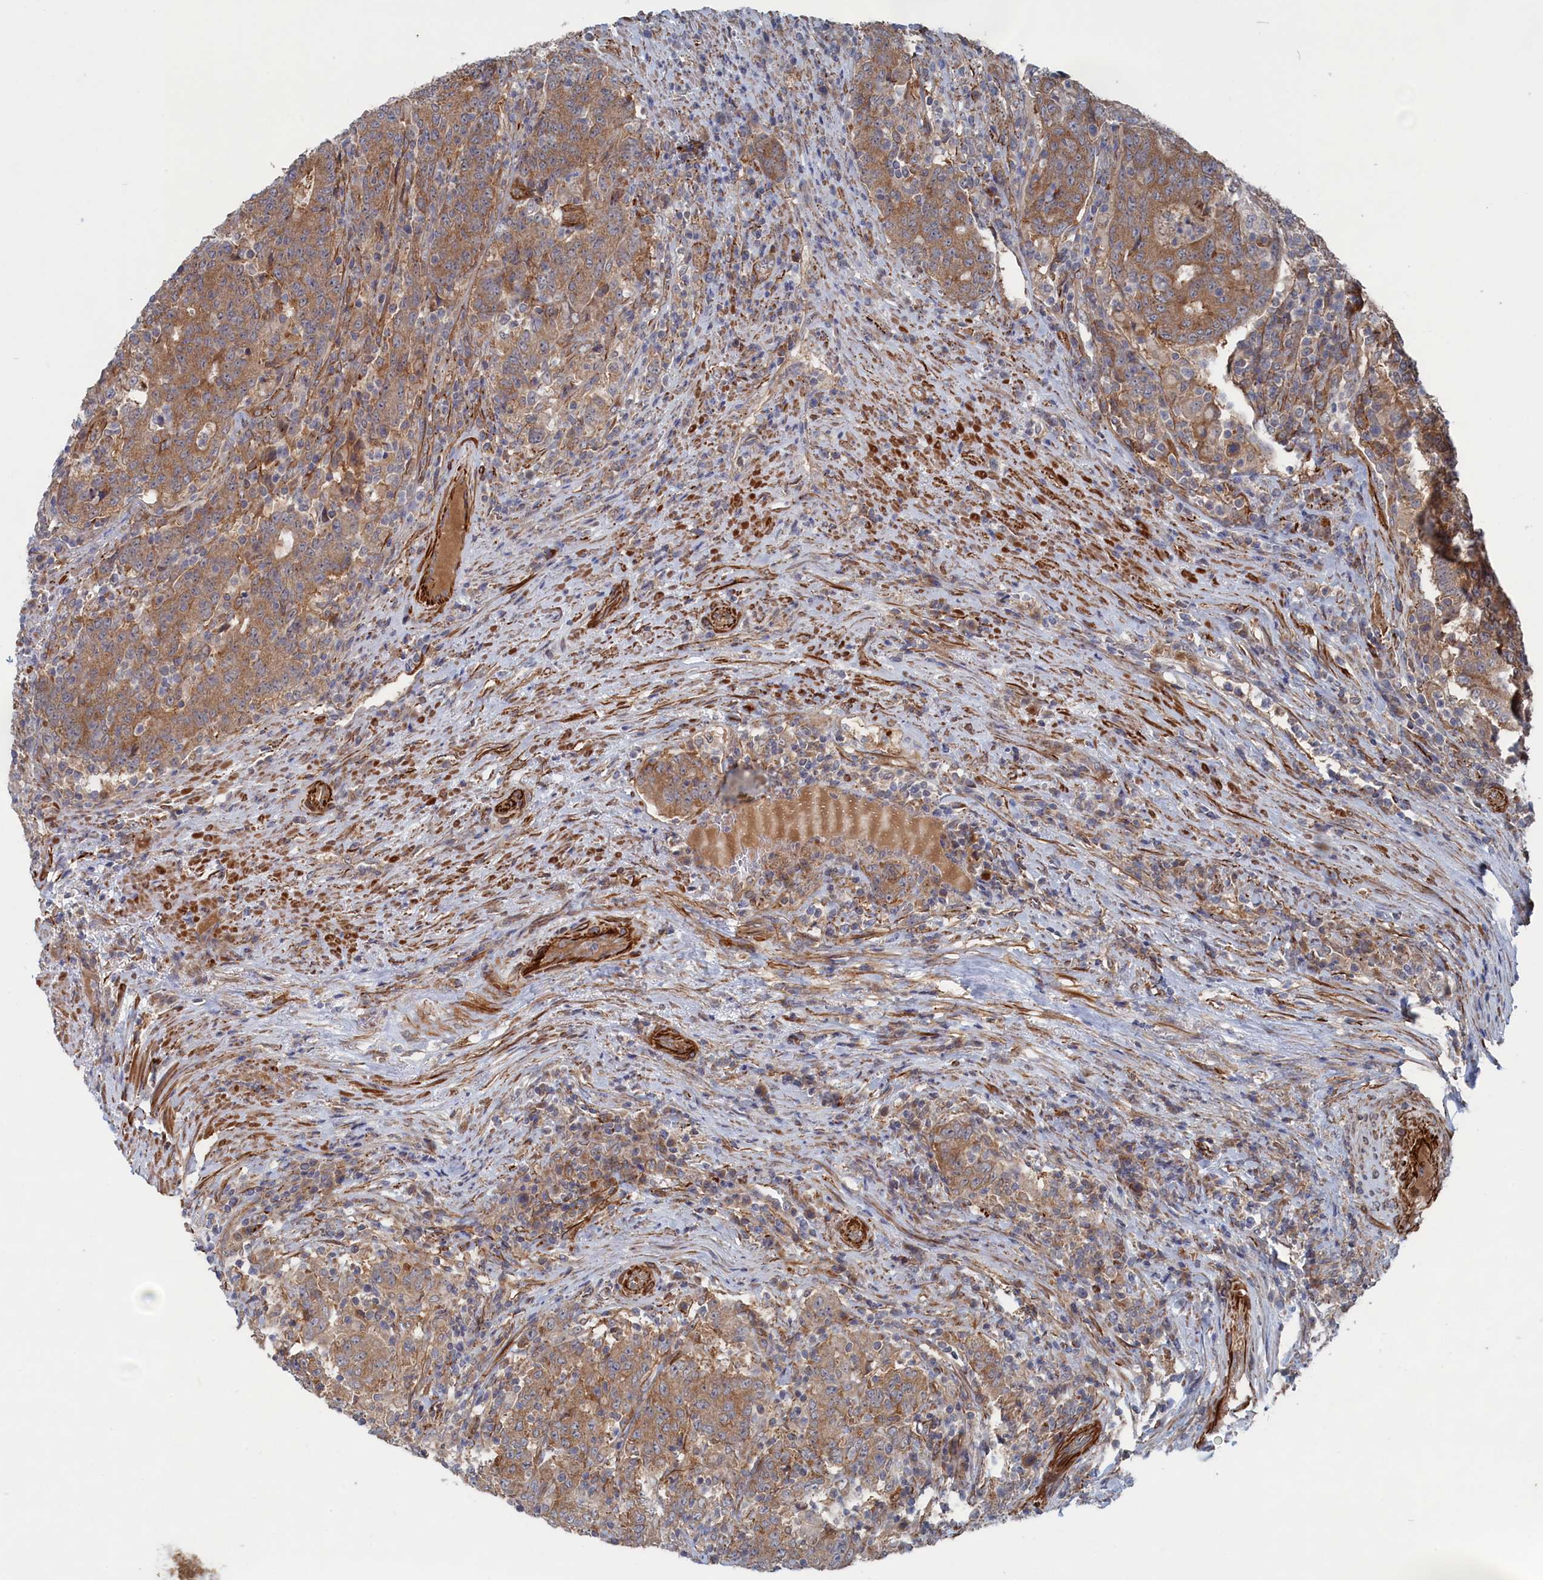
{"staining": {"intensity": "moderate", "quantity": ">75%", "location": "cytoplasmic/membranous"}, "tissue": "colorectal cancer", "cell_type": "Tumor cells", "image_type": "cancer", "snomed": [{"axis": "morphology", "description": "Adenocarcinoma, NOS"}, {"axis": "topography", "description": "Colon"}], "caption": "Protein analysis of adenocarcinoma (colorectal) tissue shows moderate cytoplasmic/membranous positivity in about >75% of tumor cells.", "gene": "FILIP1L", "patient": {"sex": "female", "age": 75}}